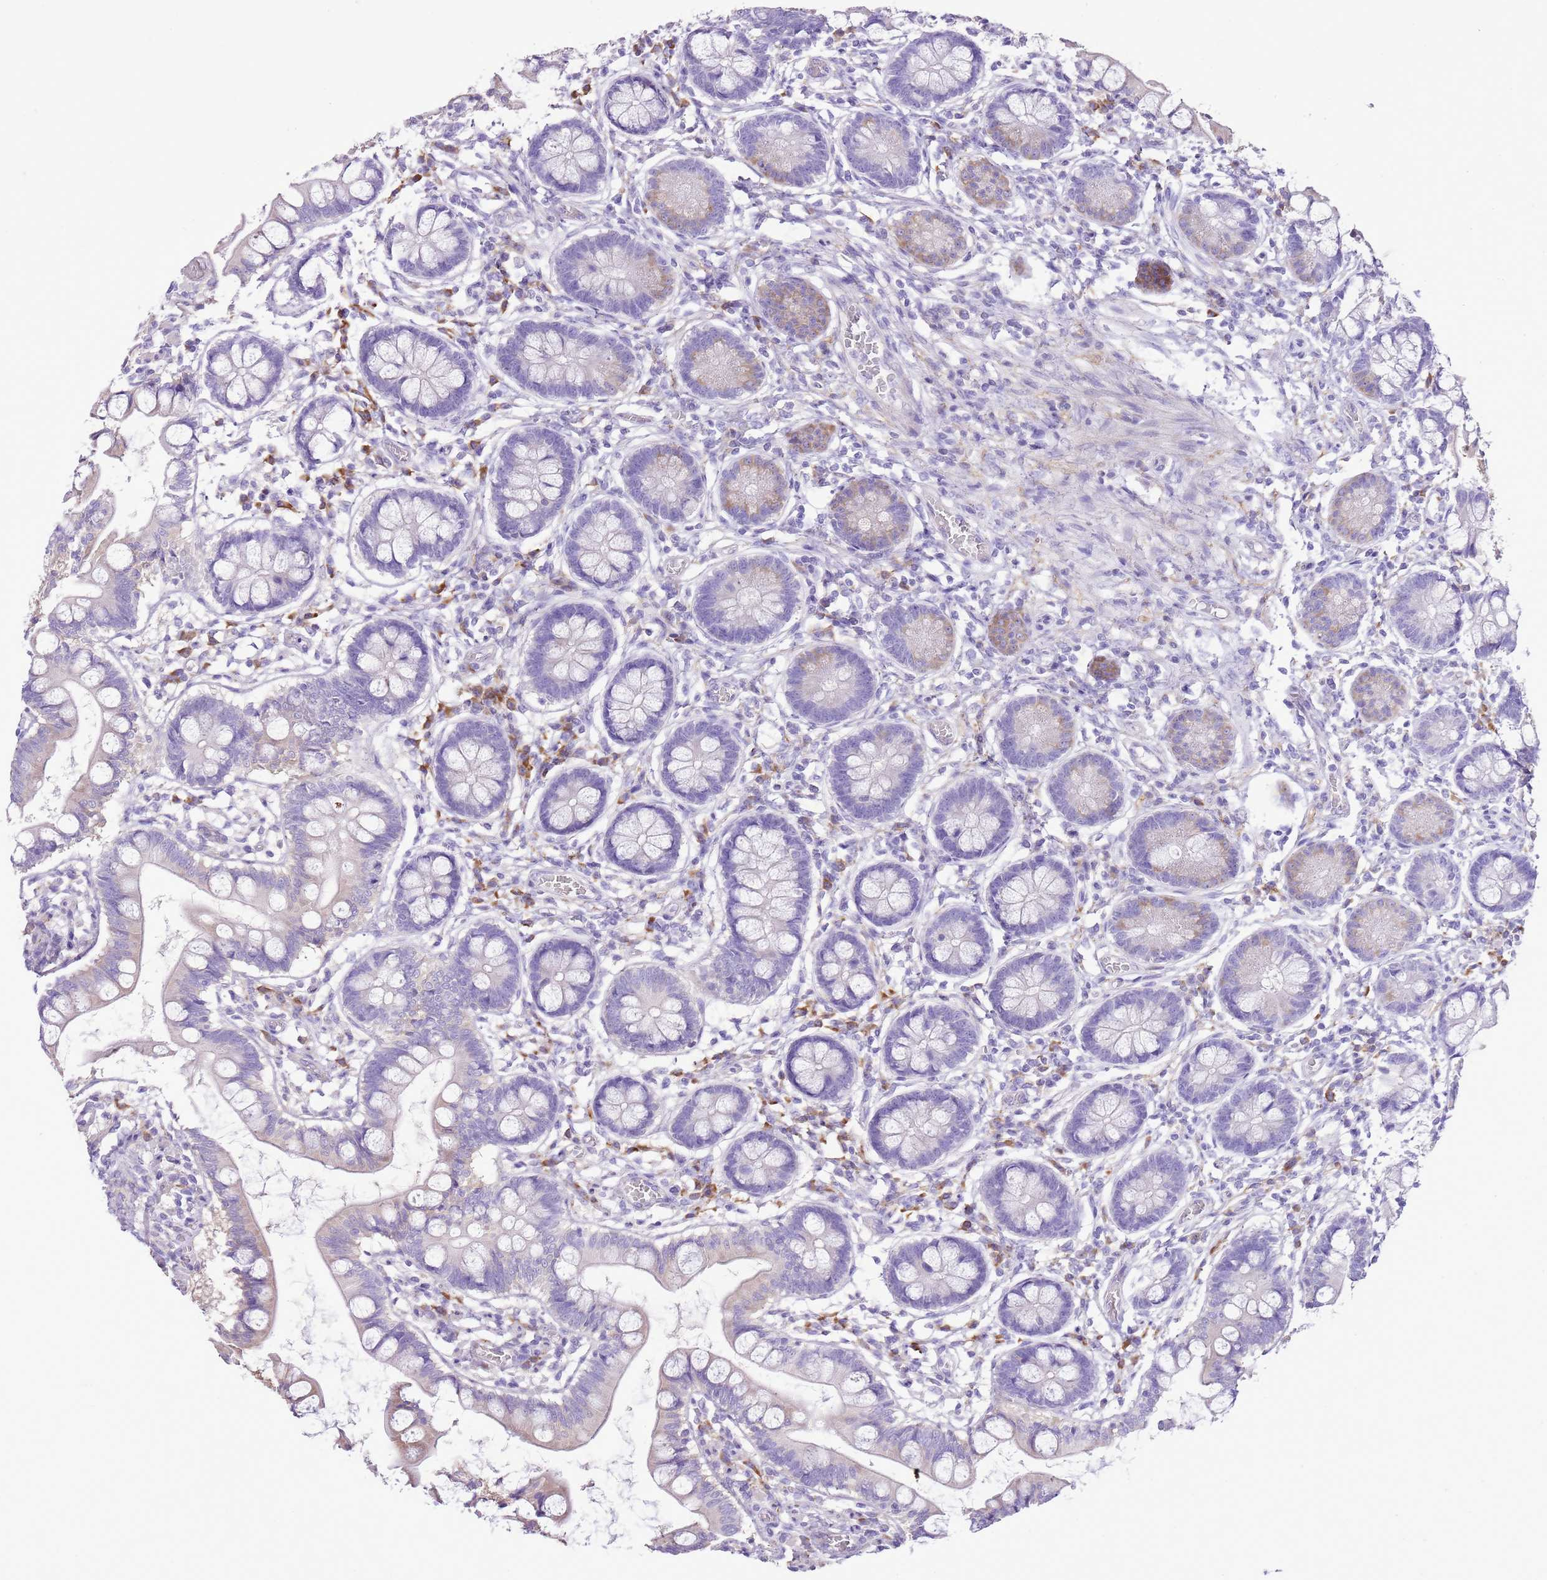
{"staining": {"intensity": "moderate", "quantity": "<25%", "location": "cytoplasmic/membranous"}, "tissue": "small intestine", "cell_type": "Glandular cells", "image_type": "normal", "snomed": [{"axis": "morphology", "description": "Normal tissue, NOS"}, {"axis": "topography", "description": "Small intestine"}], "caption": "Small intestine stained with IHC reveals moderate cytoplasmic/membranous staining in approximately <25% of glandular cells.", "gene": "AAR2", "patient": {"sex": "male", "age": 52}}